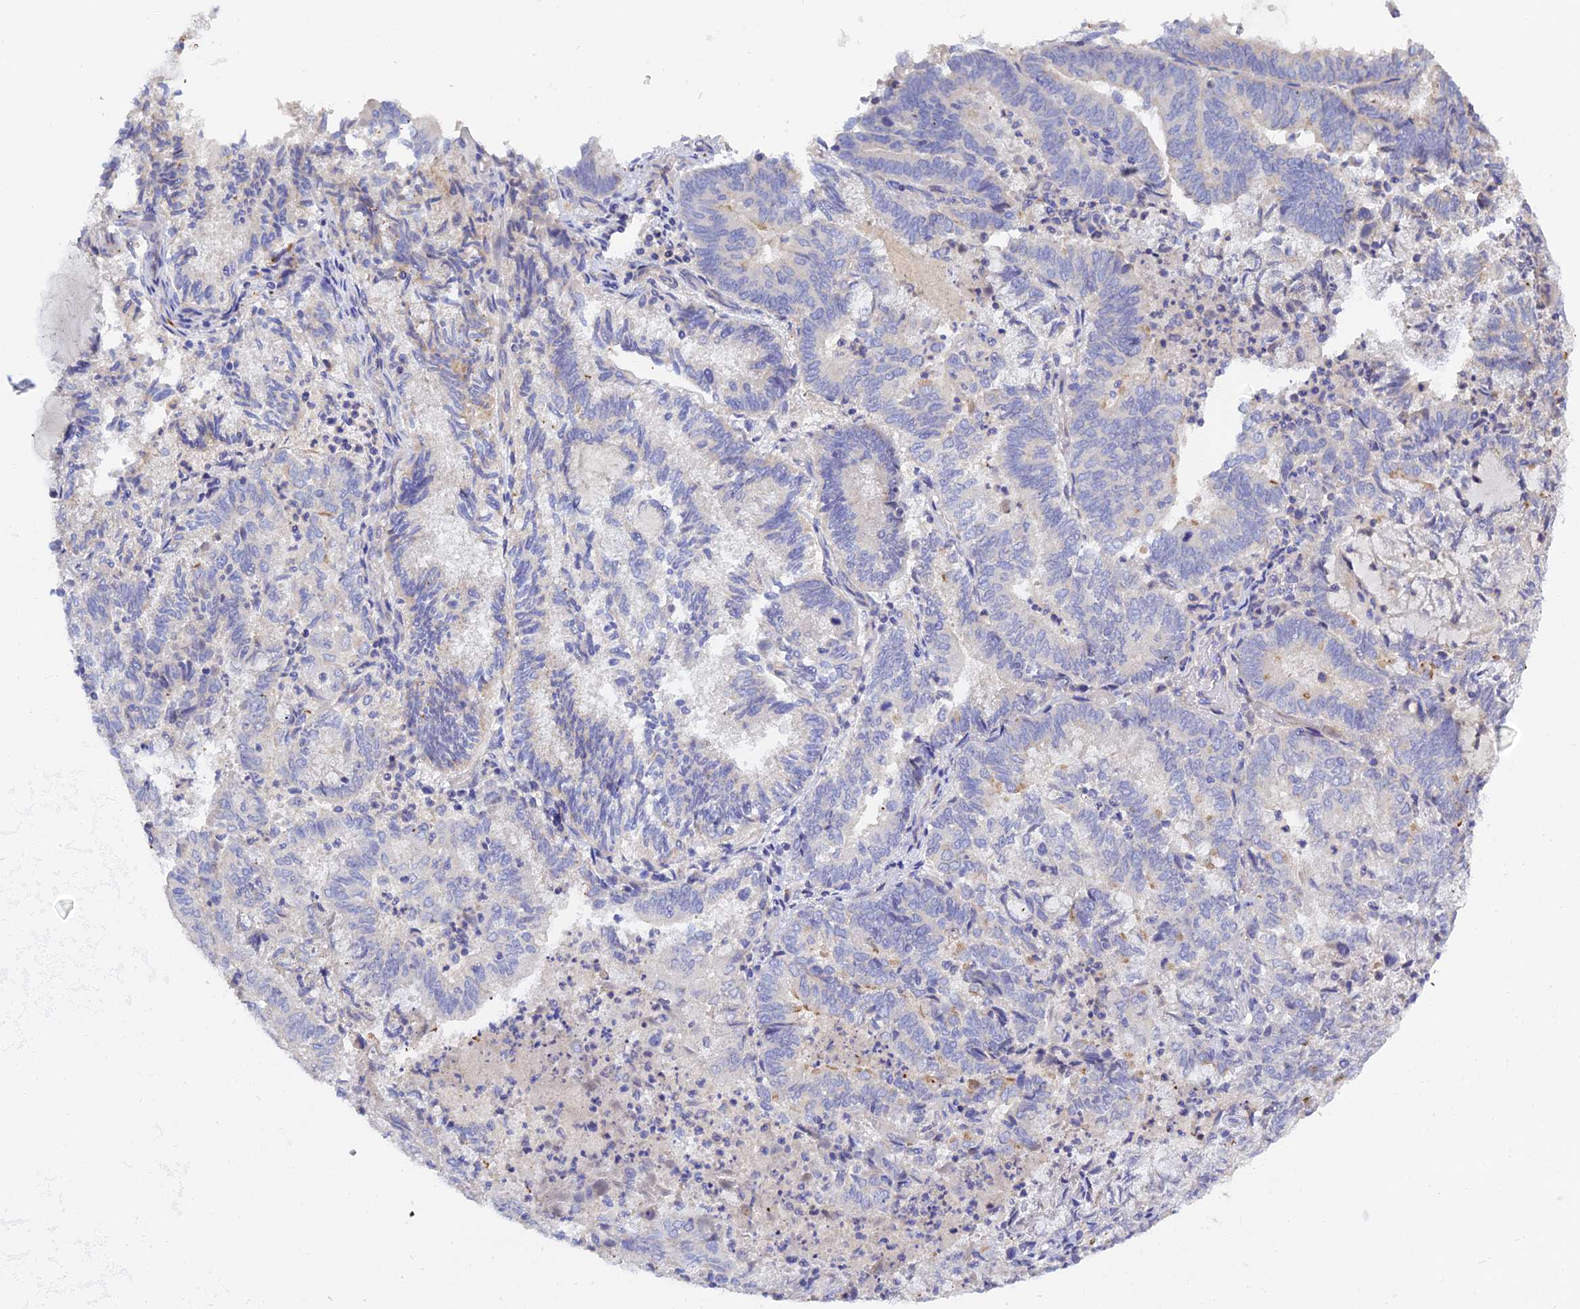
{"staining": {"intensity": "negative", "quantity": "none", "location": "none"}, "tissue": "endometrial cancer", "cell_type": "Tumor cells", "image_type": "cancer", "snomed": [{"axis": "morphology", "description": "Adenocarcinoma, NOS"}, {"axis": "topography", "description": "Endometrium"}], "caption": "Immunohistochemical staining of endometrial adenocarcinoma demonstrates no significant expression in tumor cells.", "gene": "APOBEC3H", "patient": {"sex": "female", "age": 80}}